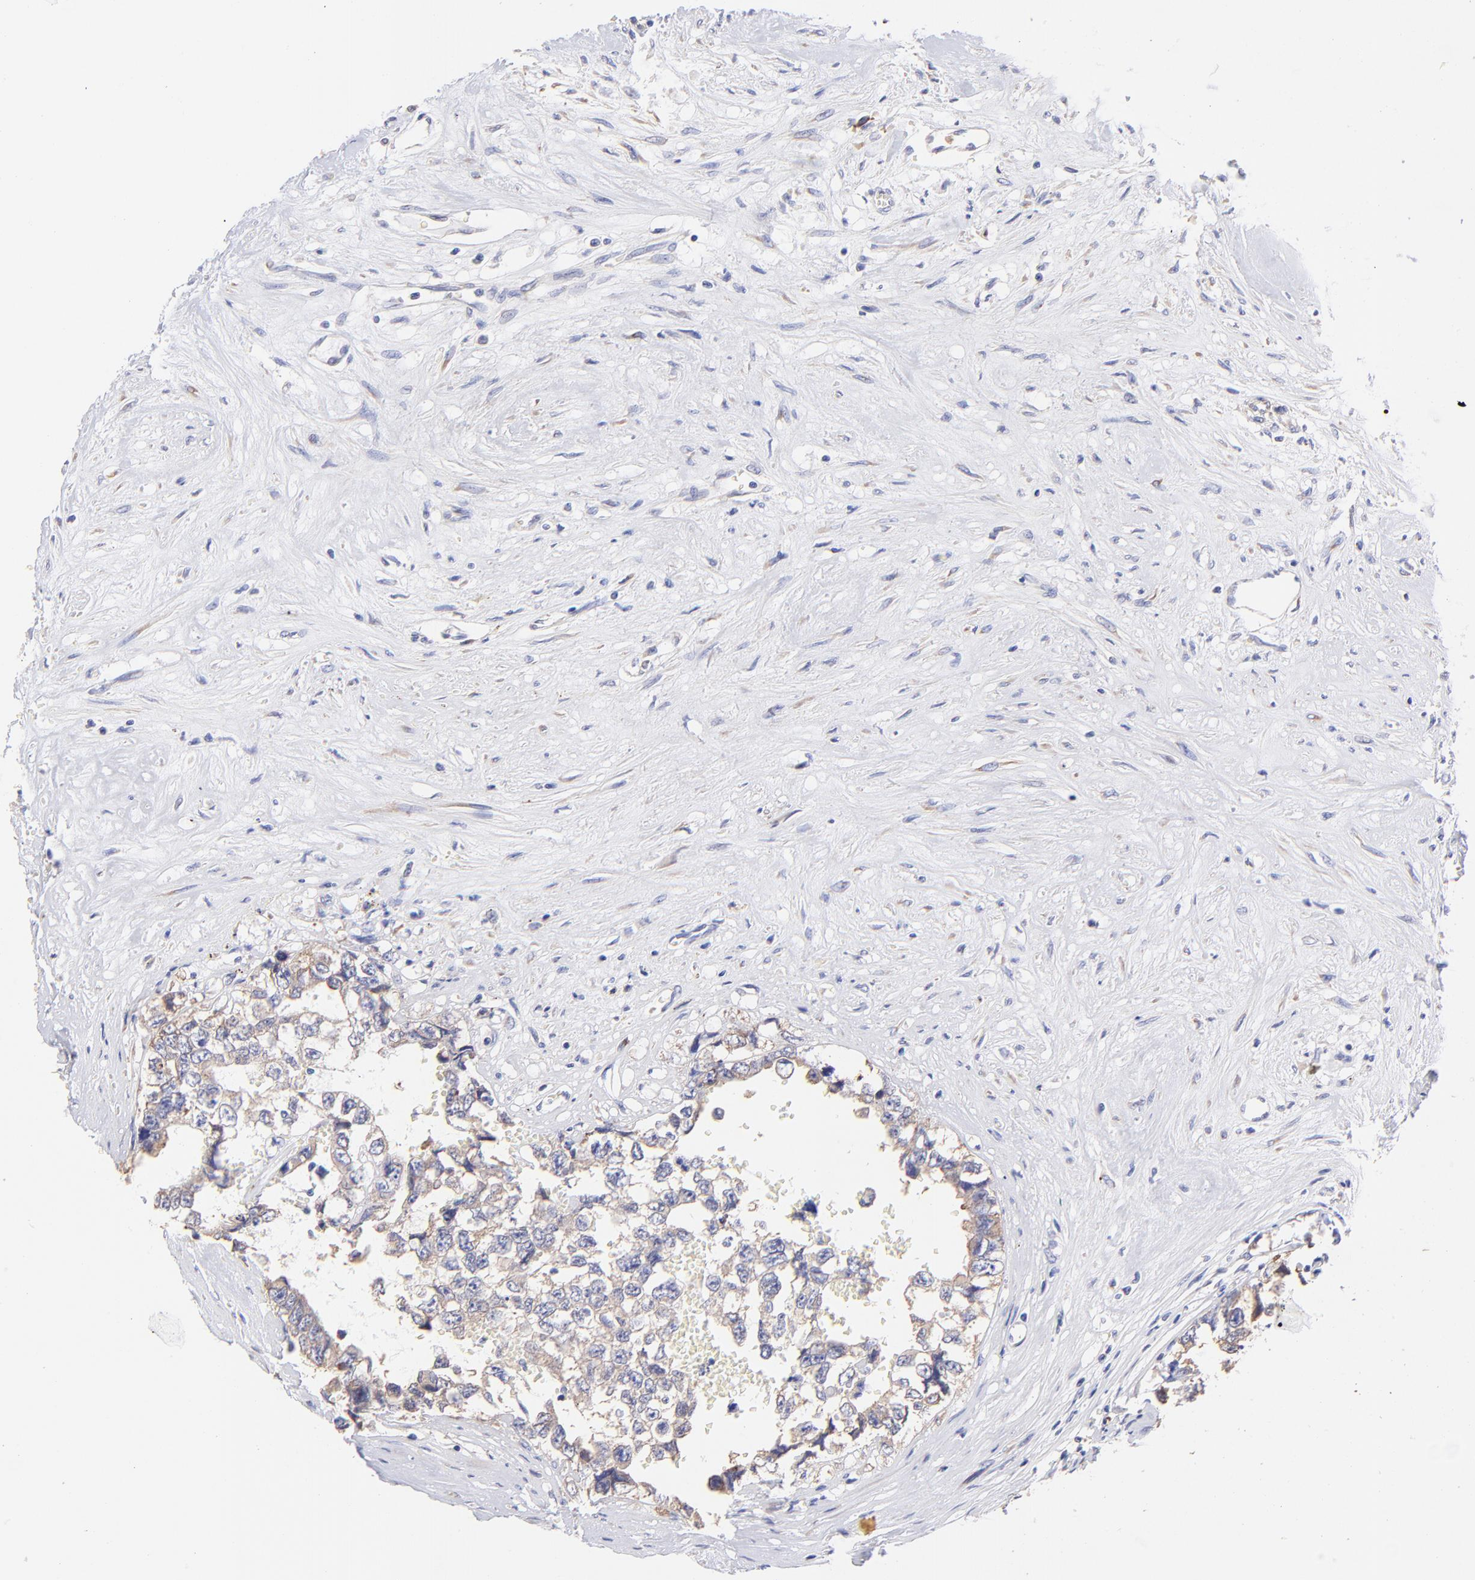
{"staining": {"intensity": "weak", "quantity": "<25%", "location": "cytoplasmic/membranous"}, "tissue": "testis cancer", "cell_type": "Tumor cells", "image_type": "cancer", "snomed": [{"axis": "morphology", "description": "Carcinoma, Embryonal, NOS"}, {"axis": "topography", "description": "Testis"}], "caption": "Immunohistochemical staining of human testis cancer shows no significant staining in tumor cells.", "gene": "RPL30", "patient": {"sex": "male", "age": 31}}